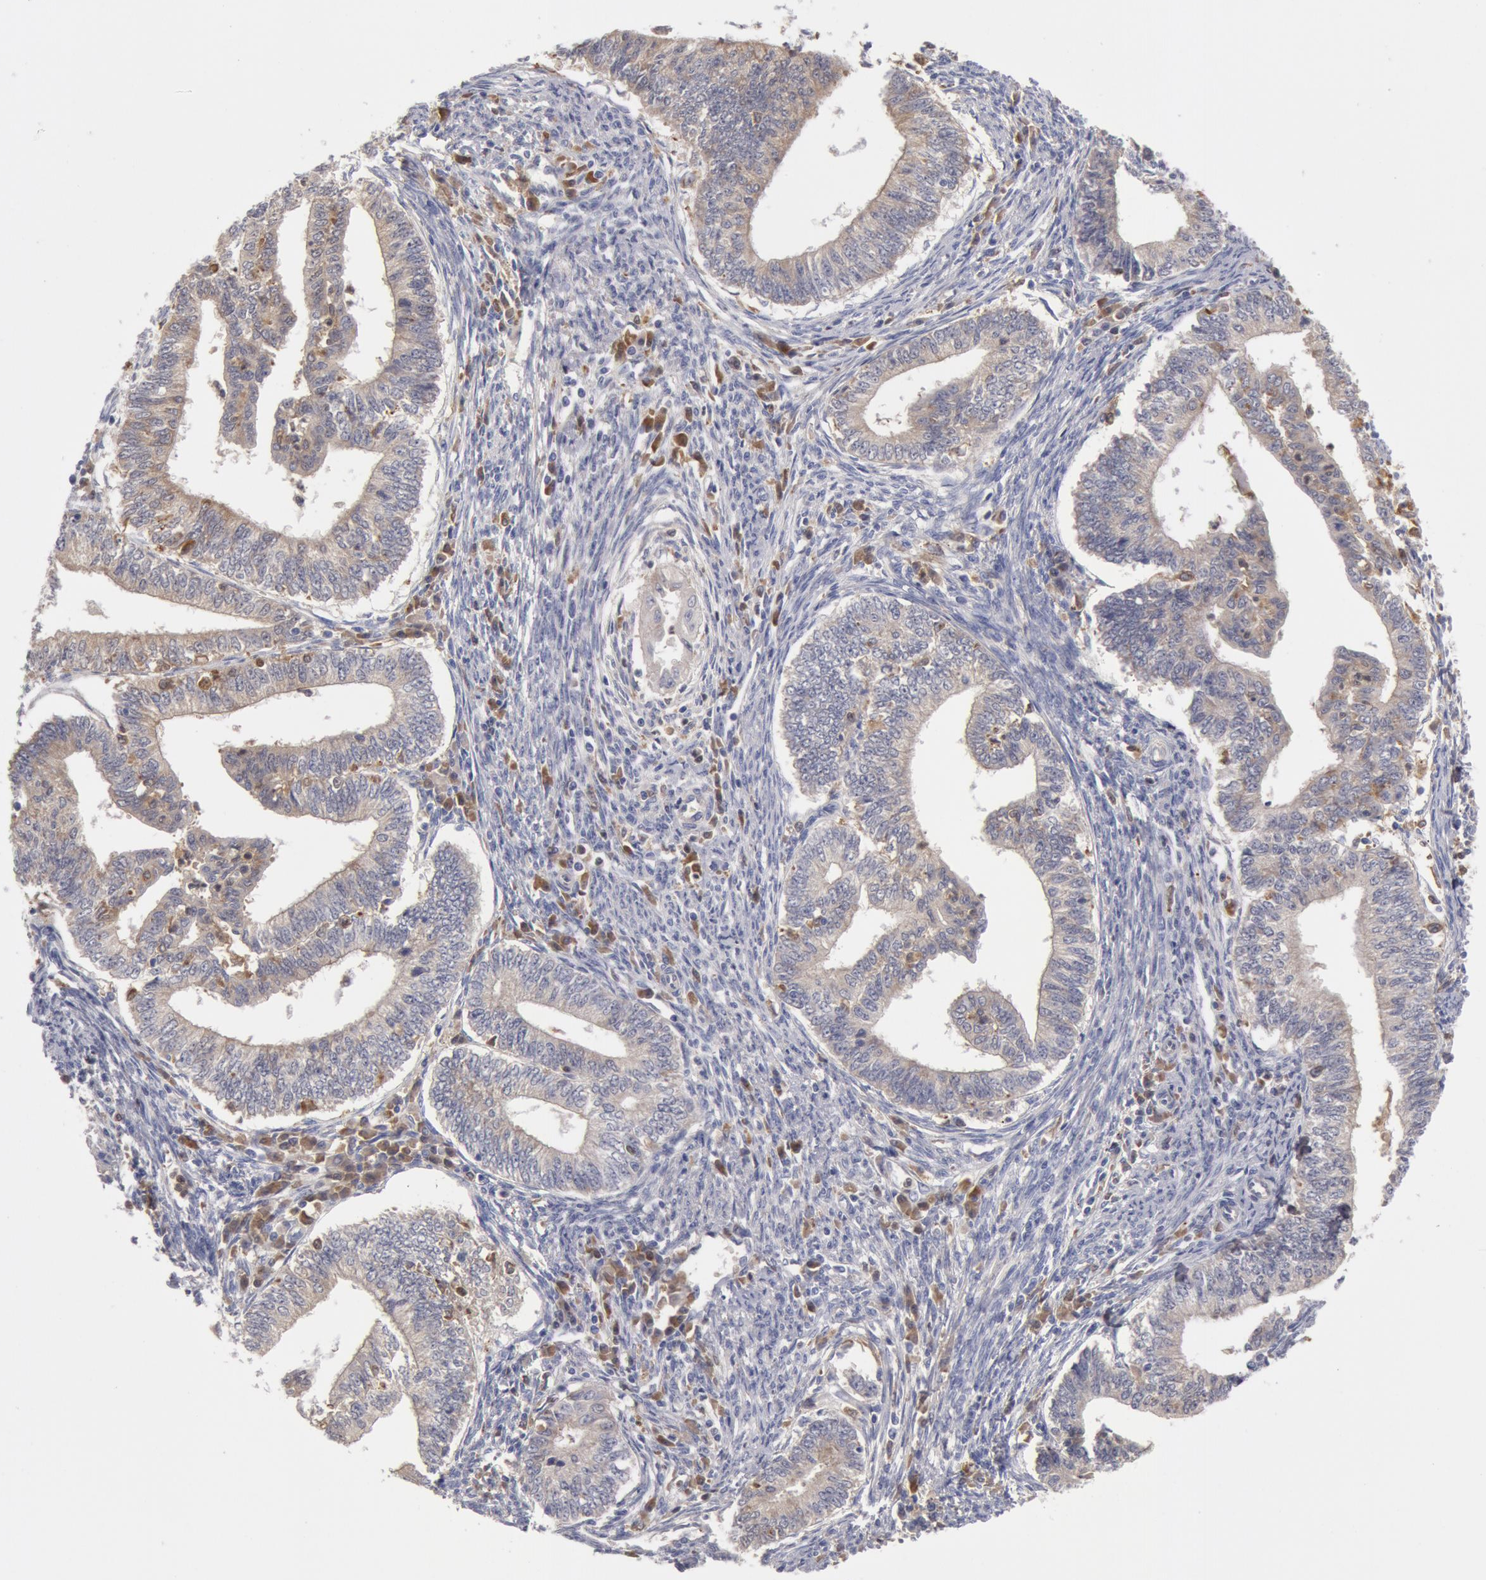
{"staining": {"intensity": "moderate", "quantity": ">75%", "location": "cytoplasmic/membranous"}, "tissue": "endometrial cancer", "cell_type": "Tumor cells", "image_type": "cancer", "snomed": [{"axis": "morphology", "description": "Adenocarcinoma, NOS"}, {"axis": "topography", "description": "Endometrium"}], "caption": "Adenocarcinoma (endometrial) stained for a protein exhibits moderate cytoplasmic/membranous positivity in tumor cells.", "gene": "SYK", "patient": {"sex": "female", "age": 66}}